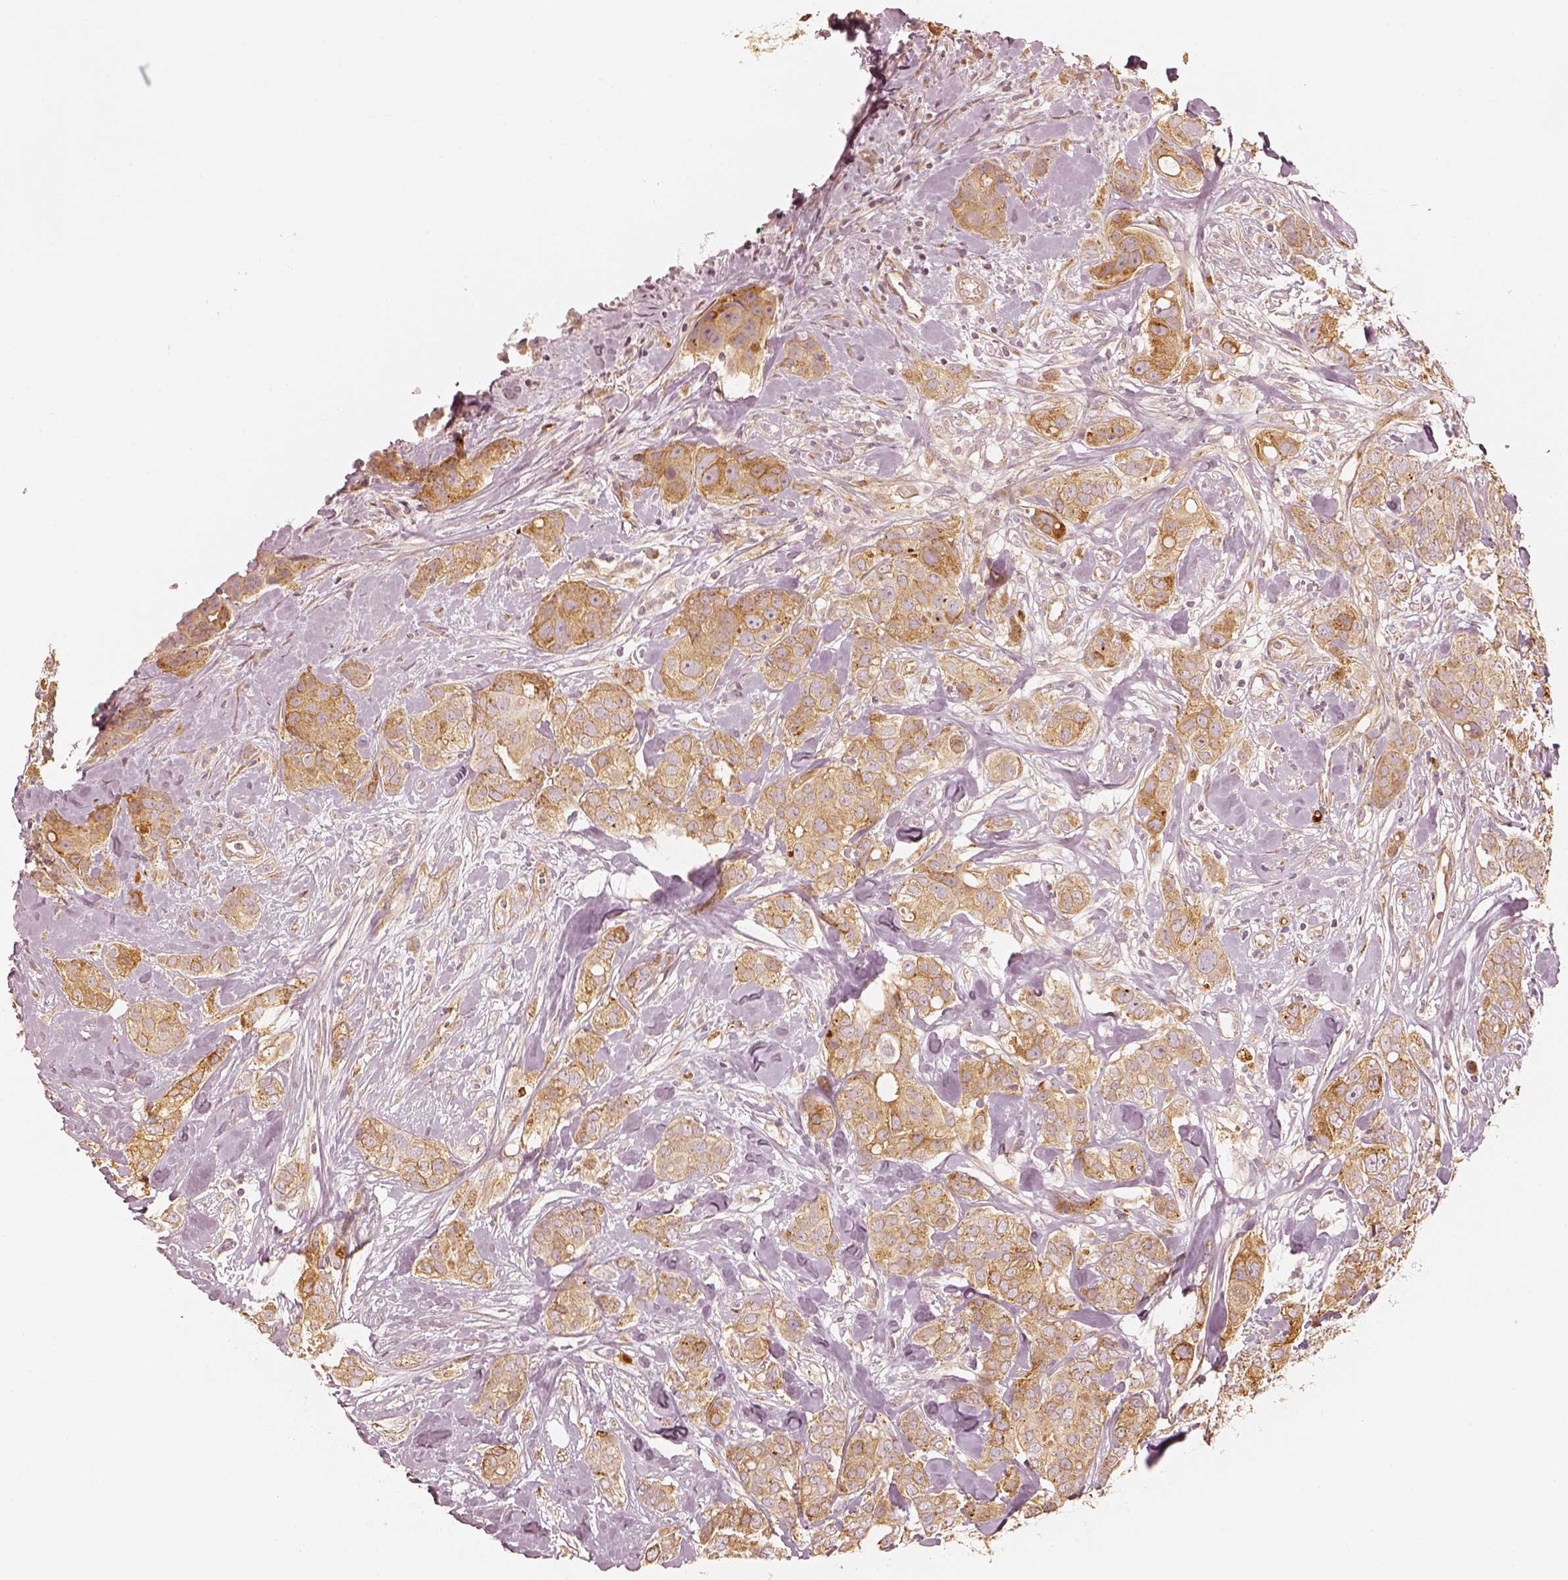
{"staining": {"intensity": "moderate", "quantity": ">75%", "location": "cytoplasmic/membranous"}, "tissue": "breast cancer", "cell_type": "Tumor cells", "image_type": "cancer", "snomed": [{"axis": "morphology", "description": "Duct carcinoma"}, {"axis": "topography", "description": "Breast"}], "caption": "This image exhibits immunohistochemistry (IHC) staining of human infiltrating ductal carcinoma (breast), with medium moderate cytoplasmic/membranous positivity in approximately >75% of tumor cells.", "gene": "GORASP2", "patient": {"sex": "female", "age": 43}}